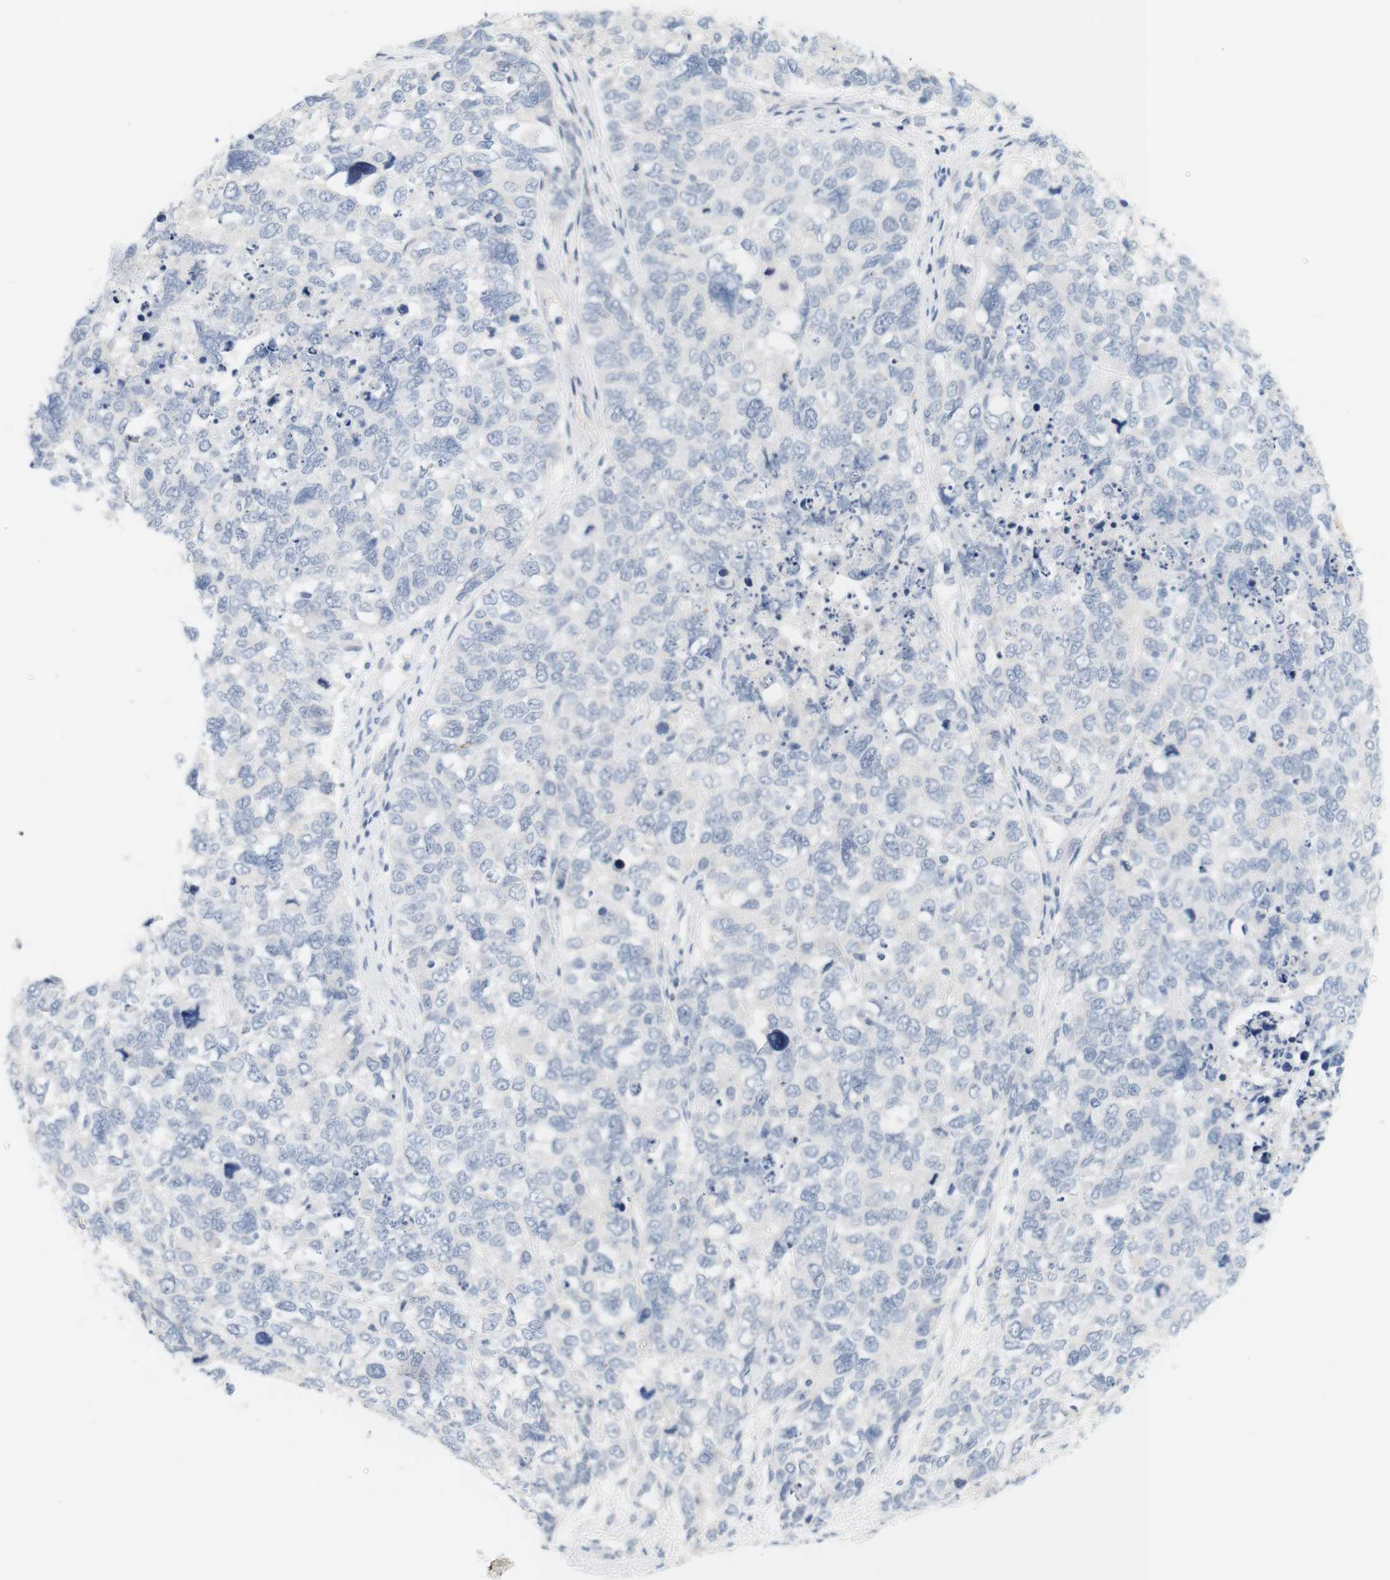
{"staining": {"intensity": "negative", "quantity": "none", "location": "none"}, "tissue": "cervical cancer", "cell_type": "Tumor cells", "image_type": "cancer", "snomed": [{"axis": "morphology", "description": "Squamous cell carcinoma, NOS"}, {"axis": "topography", "description": "Cervix"}], "caption": "Human squamous cell carcinoma (cervical) stained for a protein using IHC exhibits no positivity in tumor cells.", "gene": "OPRM1", "patient": {"sex": "female", "age": 63}}